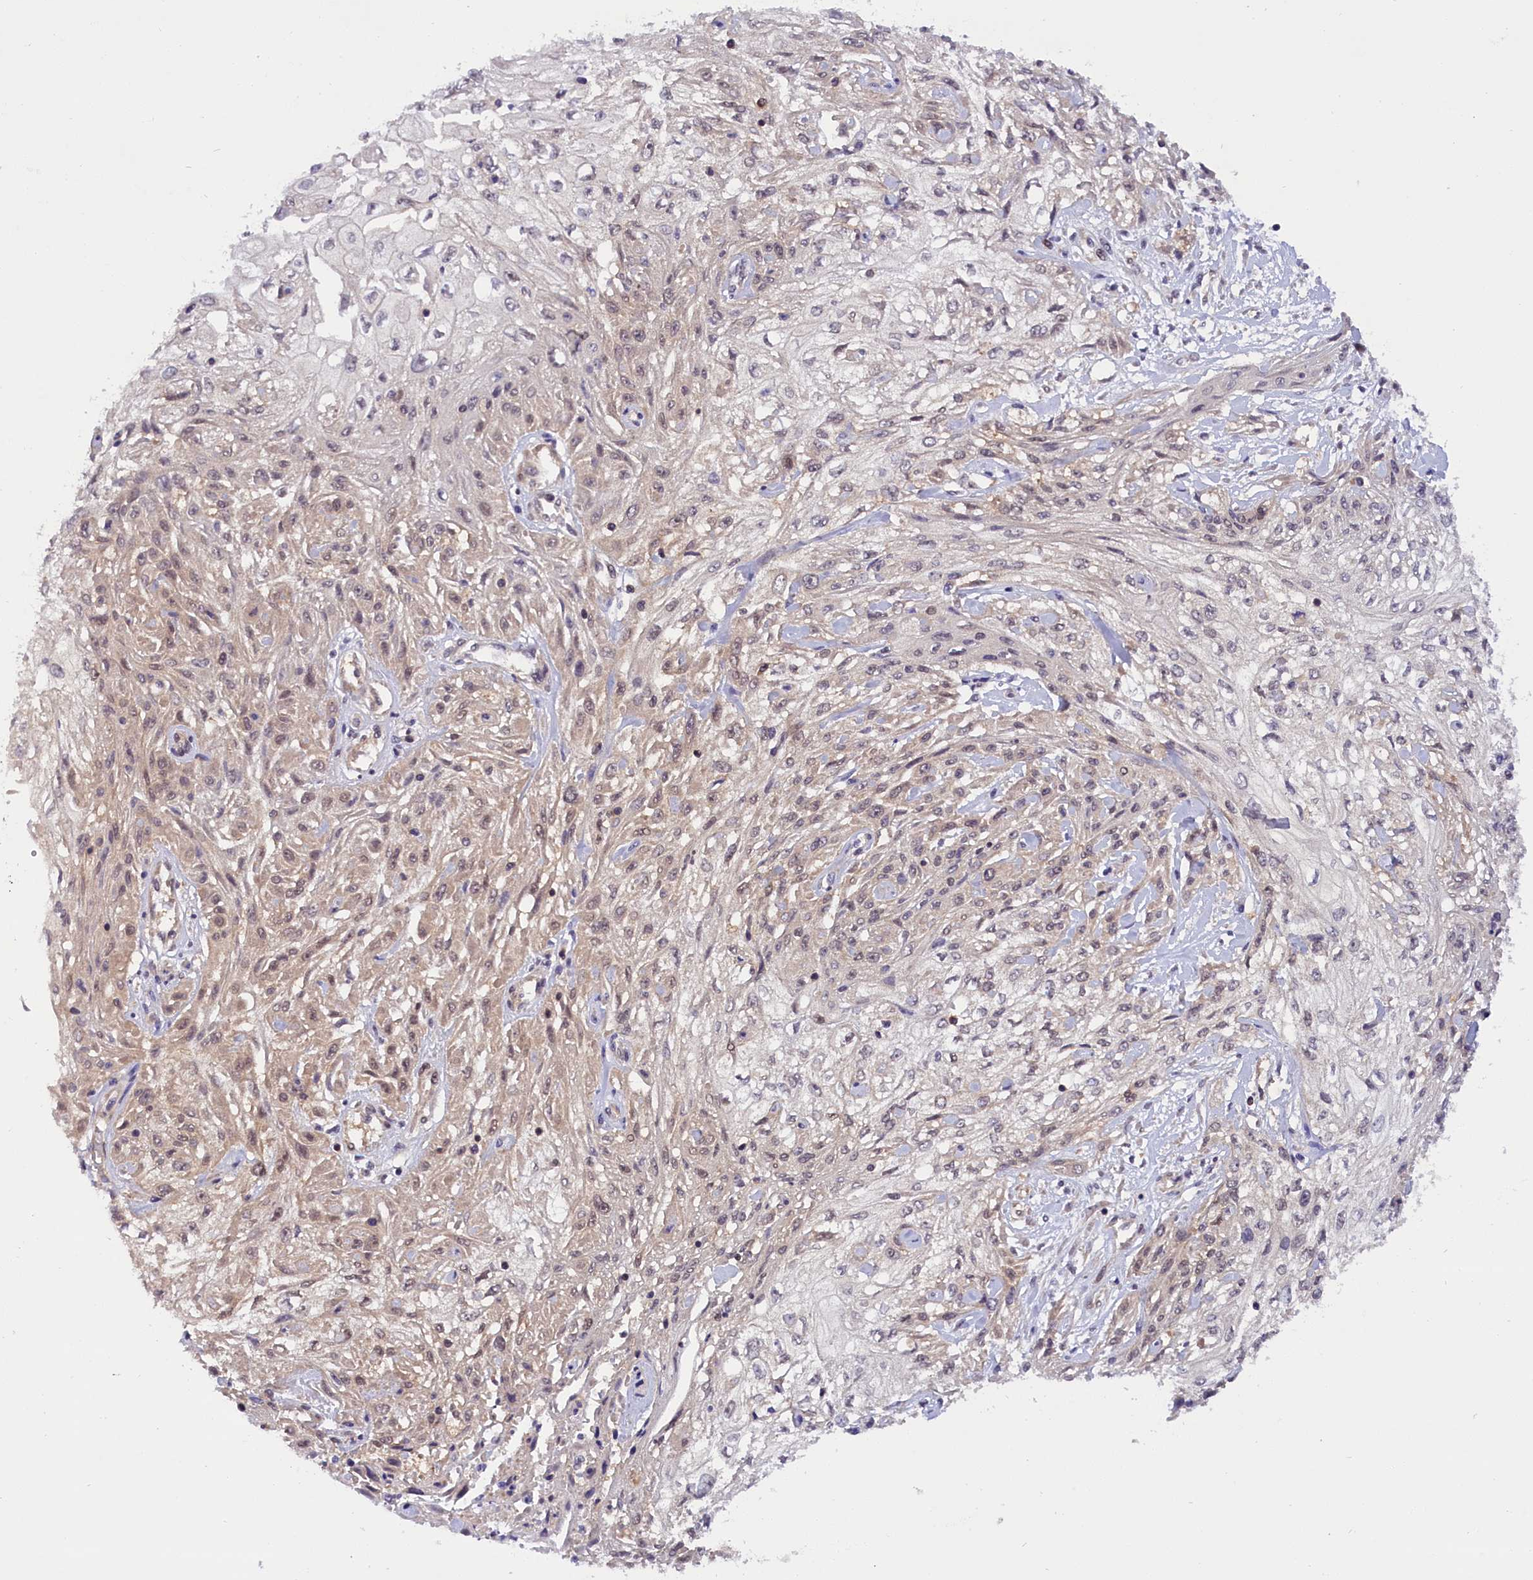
{"staining": {"intensity": "negative", "quantity": "none", "location": "none"}, "tissue": "skin cancer", "cell_type": "Tumor cells", "image_type": "cancer", "snomed": [{"axis": "morphology", "description": "Squamous cell carcinoma, NOS"}, {"axis": "morphology", "description": "Squamous cell carcinoma, metastatic, NOS"}, {"axis": "topography", "description": "Skin"}, {"axis": "topography", "description": "Lymph node"}], "caption": "The image shows no staining of tumor cells in skin metastatic squamous cell carcinoma.", "gene": "TBCB", "patient": {"sex": "male", "age": 75}}